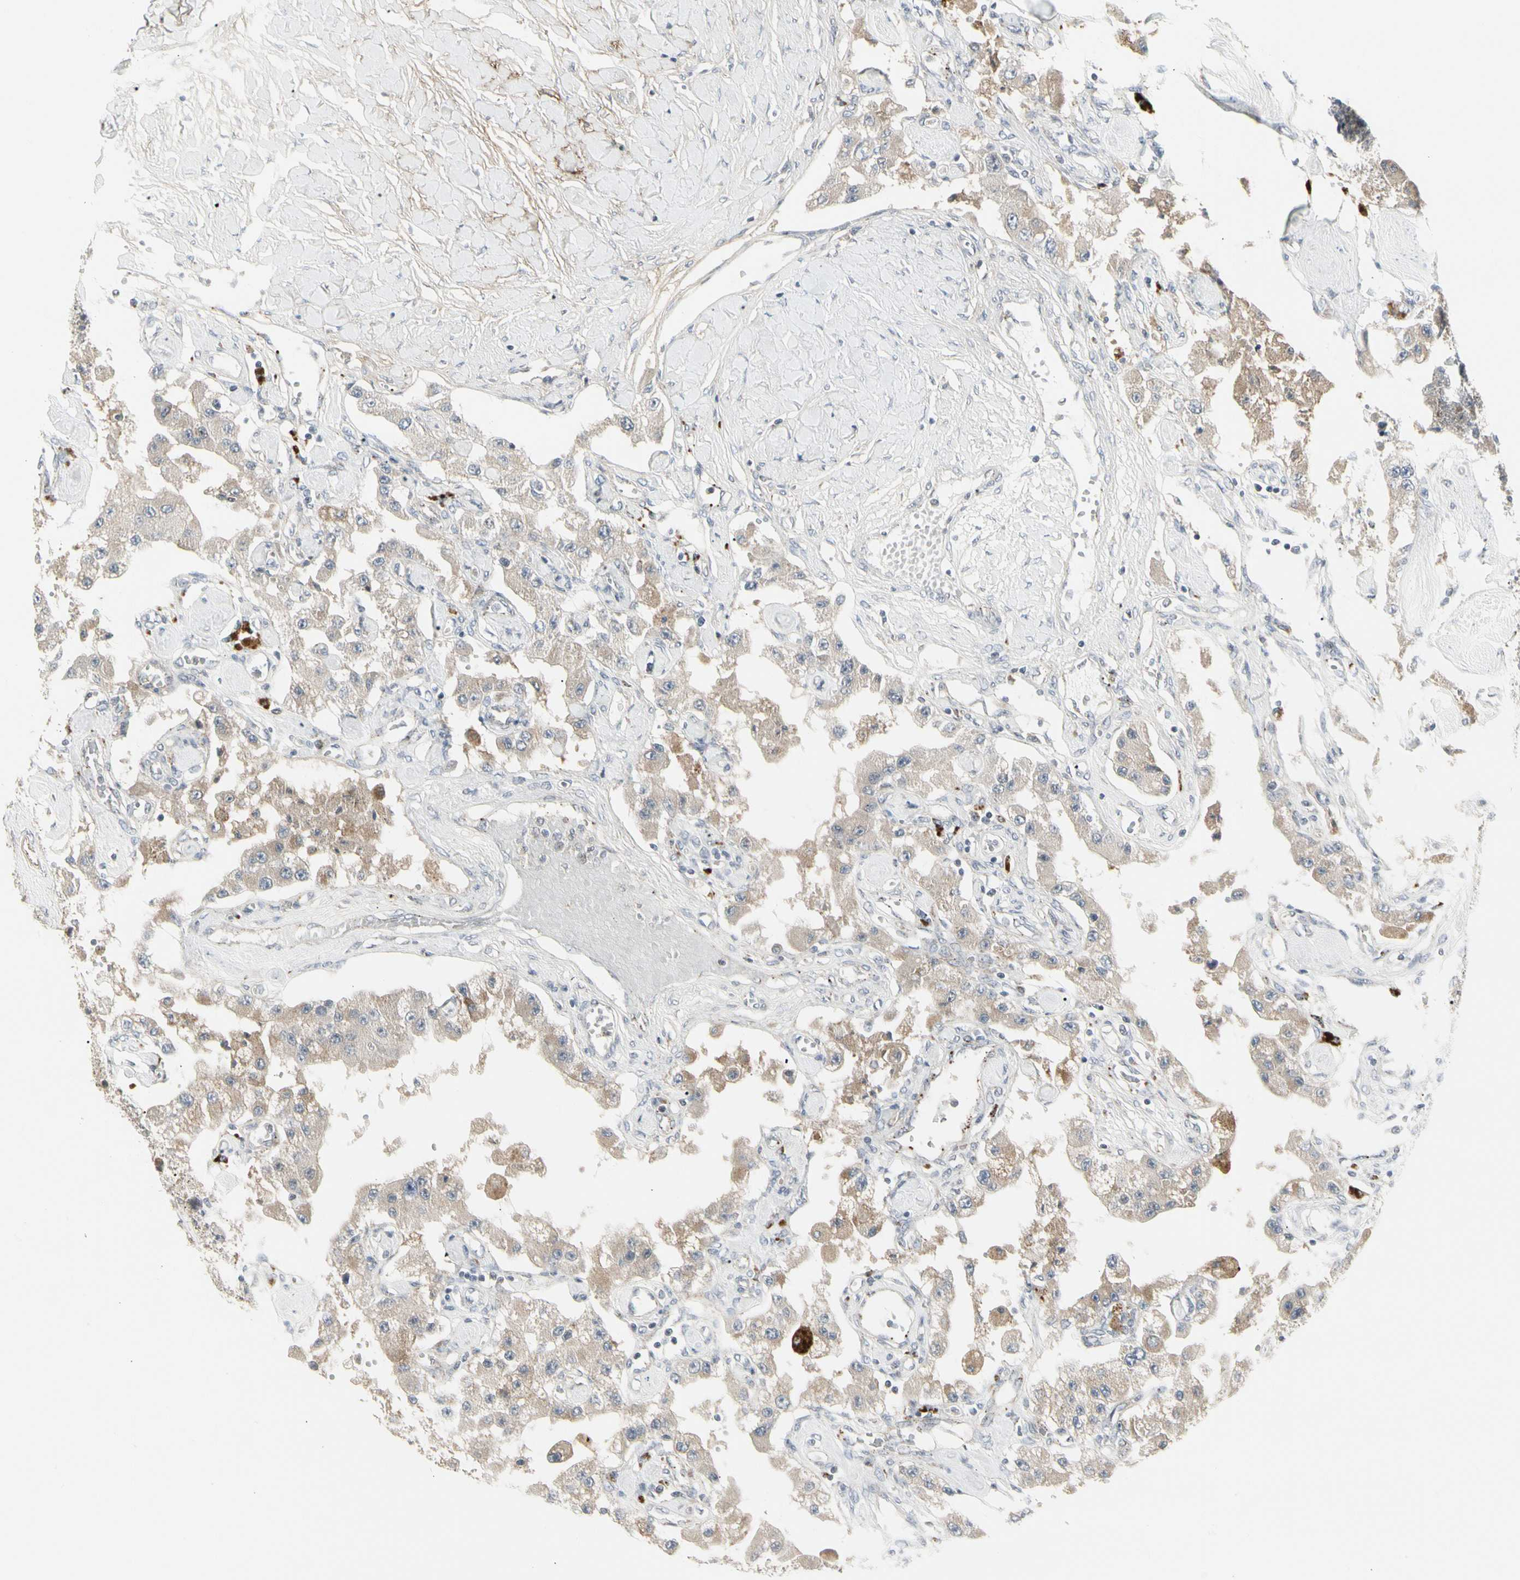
{"staining": {"intensity": "weak", "quantity": ">75%", "location": "cytoplasmic/membranous"}, "tissue": "carcinoid", "cell_type": "Tumor cells", "image_type": "cancer", "snomed": [{"axis": "morphology", "description": "Carcinoid, malignant, NOS"}, {"axis": "topography", "description": "Pancreas"}], "caption": "Protein expression analysis of carcinoid demonstrates weak cytoplasmic/membranous positivity in approximately >75% of tumor cells.", "gene": "GRN", "patient": {"sex": "male", "age": 41}}